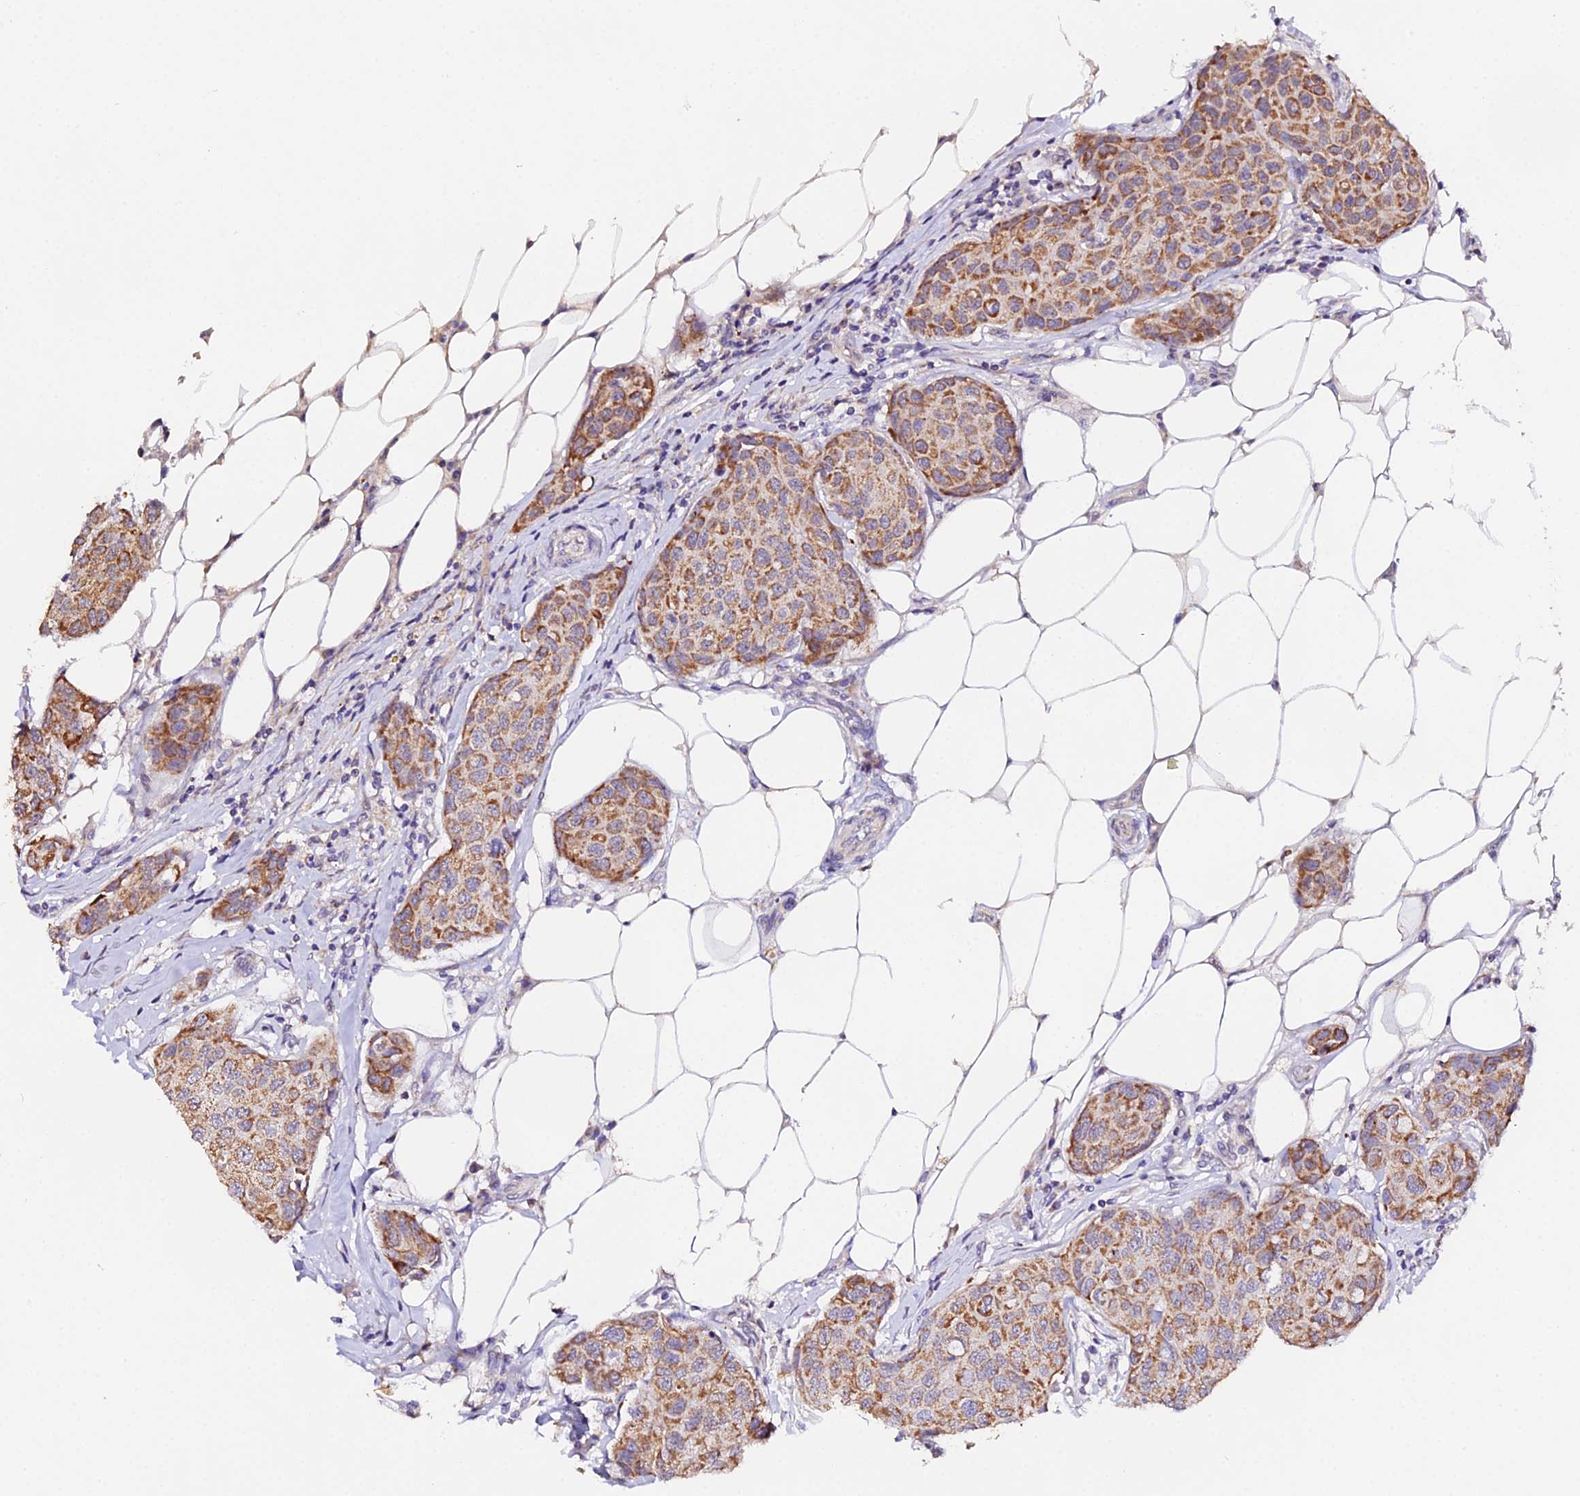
{"staining": {"intensity": "moderate", "quantity": ">75%", "location": "cytoplasmic/membranous"}, "tissue": "breast cancer", "cell_type": "Tumor cells", "image_type": "cancer", "snomed": [{"axis": "morphology", "description": "Duct carcinoma"}, {"axis": "topography", "description": "Breast"}], "caption": "Immunohistochemical staining of invasive ductal carcinoma (breast) demonstrates moderate cytoplasmic/membranous protein expression in approximately >75% of tumor cells.", "gene": "WDR5B", "patient": {"sex": "female", "age": 80}}